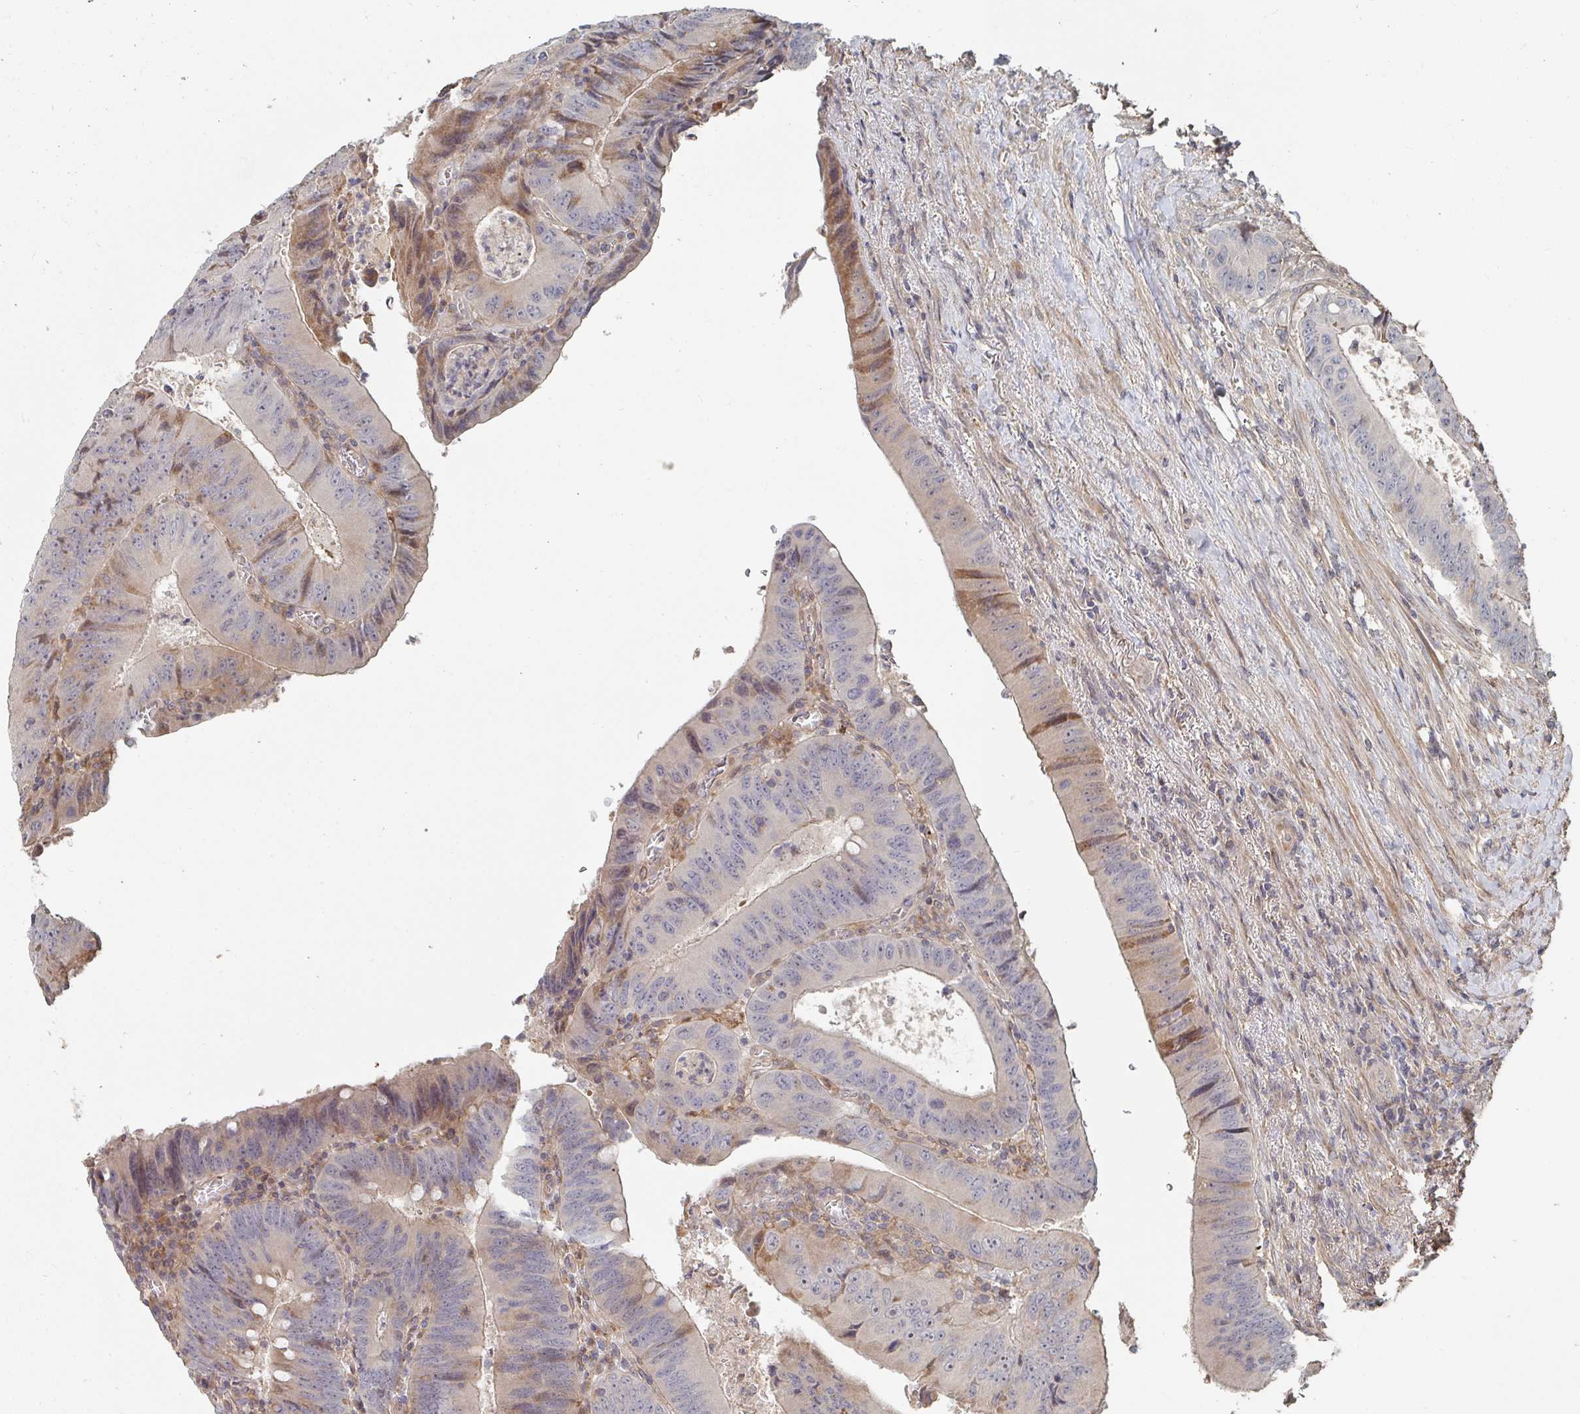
{"staining": {"intensity": "moderate", "quantity": "<25%", "location": "cytoplasmic/membranous"}, "tissue": "colorectal cancer", "cell_type": "Tumor cells", "image_type": "cancer", "snomed": [{"axis": "morphology", "description": "Adenocarcinoma, NOS"}, {"axis": "topography", "description": "Rectum"}], "caption": "High-power microscopy captured an immunohistochemistry (IHC) histopathology image of adenocarcinoma (colorectal), revealing moderate cytoplasmic/membranous positivity in about <25% of tumor cells.", "gene": "PTEN", "patient": {"sex": "female", "age": 72}}